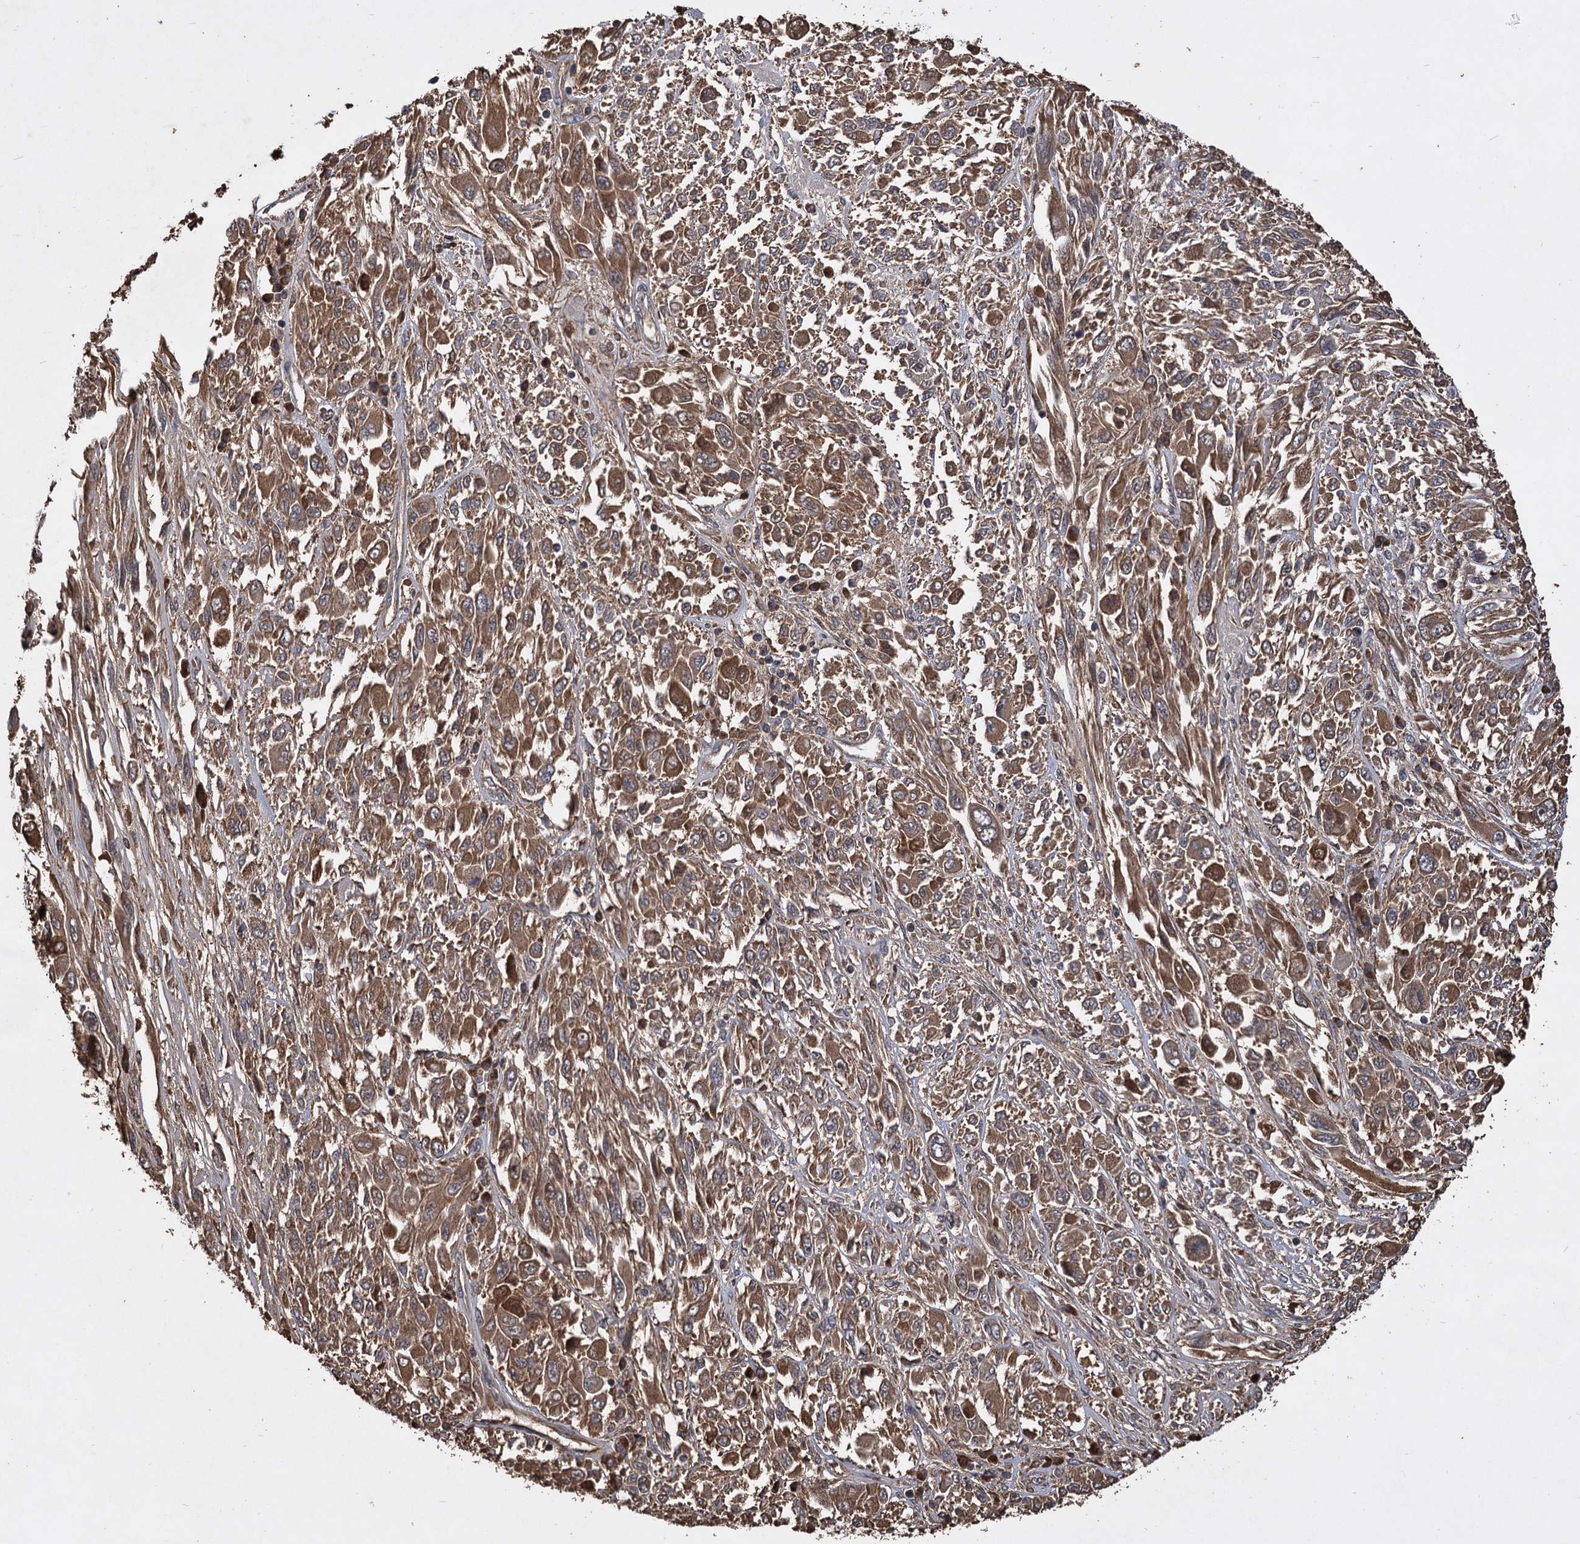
{"staining": {"intensity": "moderate", "quantity": ">75%", "location": "cytoplasmic/membranous"}, "tissue": "melanoma", "cell_type": "Tumor cells", "image_type": "cancer", "snomed": [{"axis": "morphology", "description": "Malignant melanoma, NOS"}, {"axis": "topography", "description": "Skin"}], "caption": "Immunohistochemistry (IHC) micrograph of neoplastic tissue: human melanoma stained using immunohistochemistry demonstrates medium levels of moderate protein expression localized specifically in the cytoplasmic/membranous of tumor cells, appearing as a cytoplasmic/membranous brown color.", "gene": "GCLC", "patient": {"sex": "female", "age": 91}}